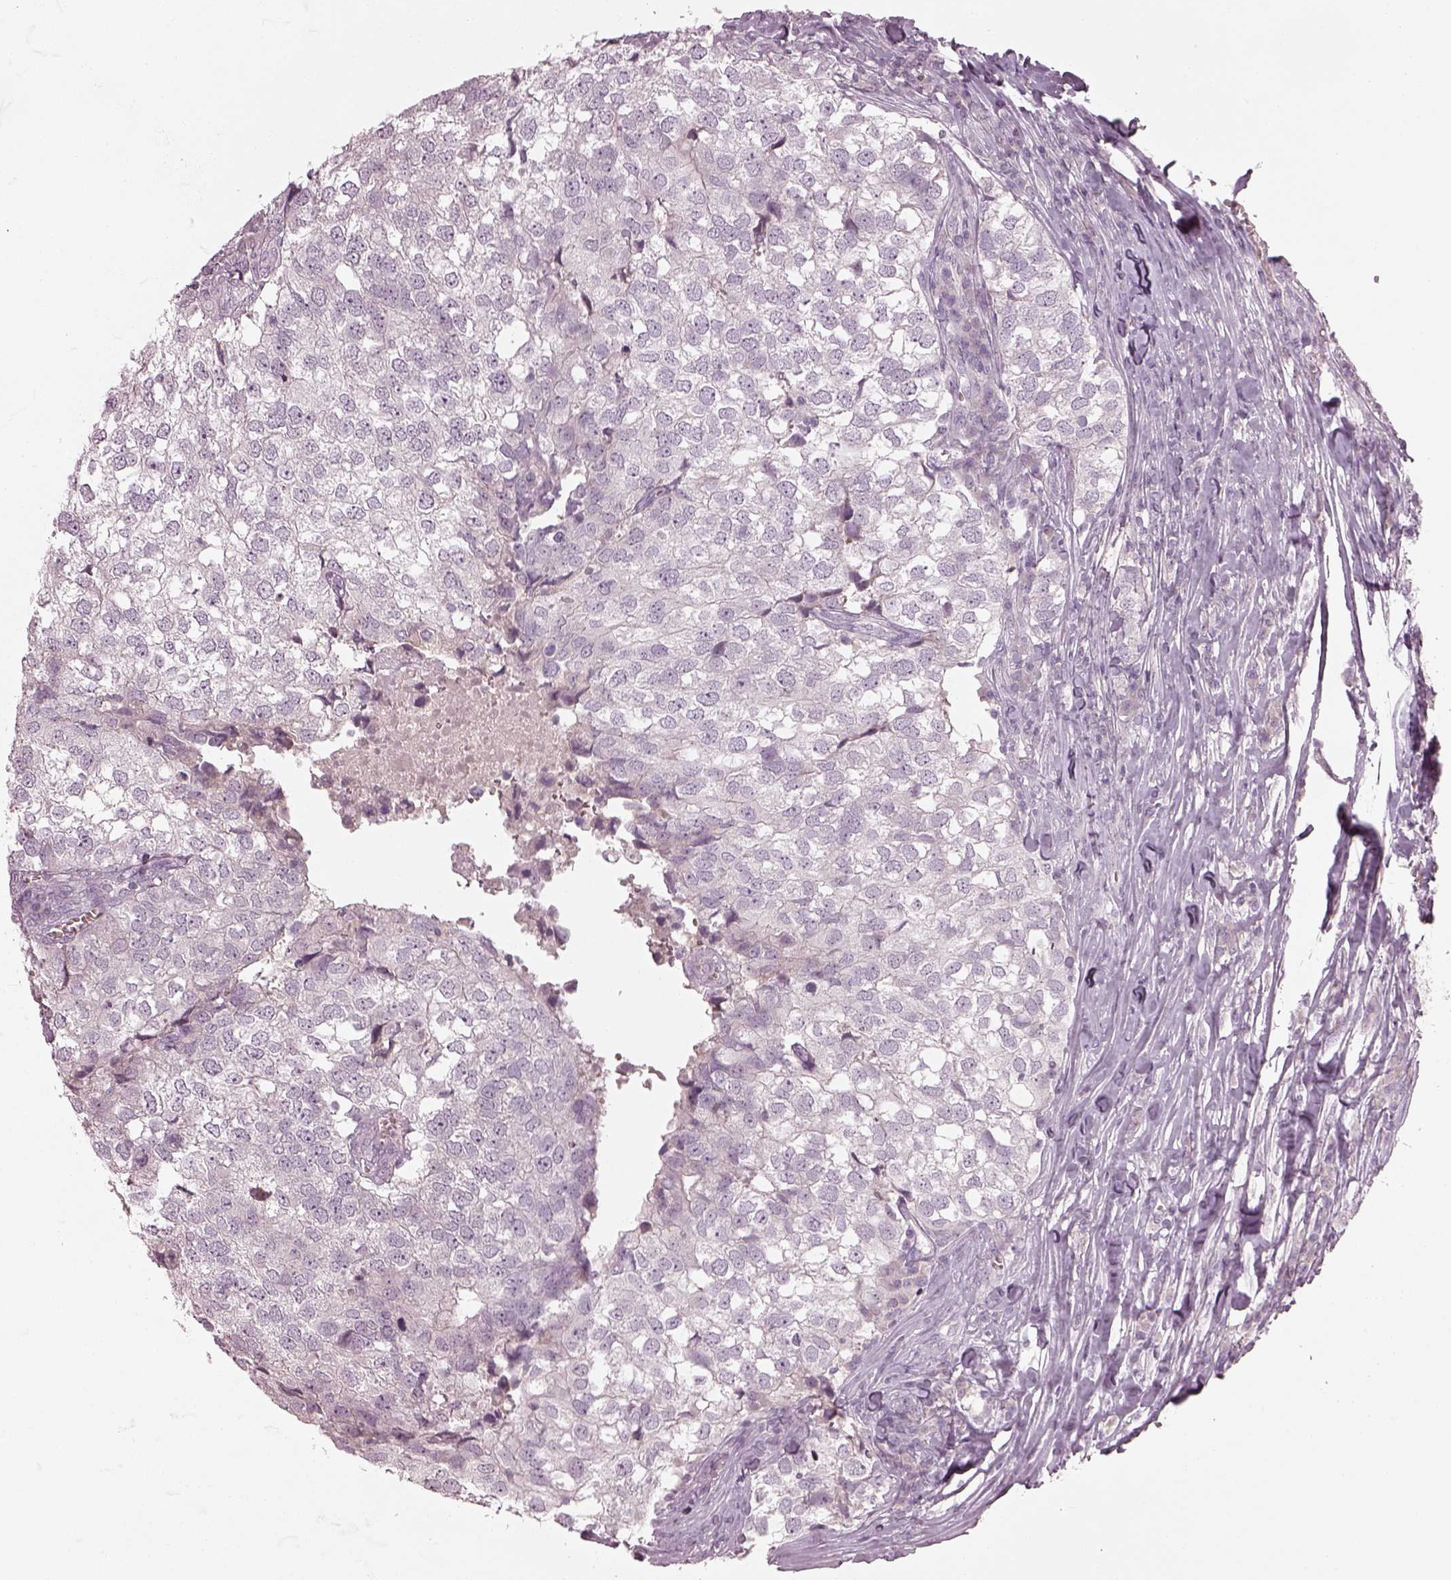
{"staining": {"intensity": "negative", "quantity": "none", "location": "none"}, "tissue": "breast cancer", "cell_type": "Tumor cells", "image_type": "cancer", "snomed": [{"axis": "morphology", "description": "Duct carcinoma"}, {"axis": "topography", "description": "Breast"}], "caption": "IHC histopathology image of neoplastic tissue: human intraductal carcinoma (breast) stained with DAB reveals no significant protein staining in tumor cells. Nuclei are stained in blue.", "gene": "SPATA6L", "patient": {"sex": "female", "age": 30}}